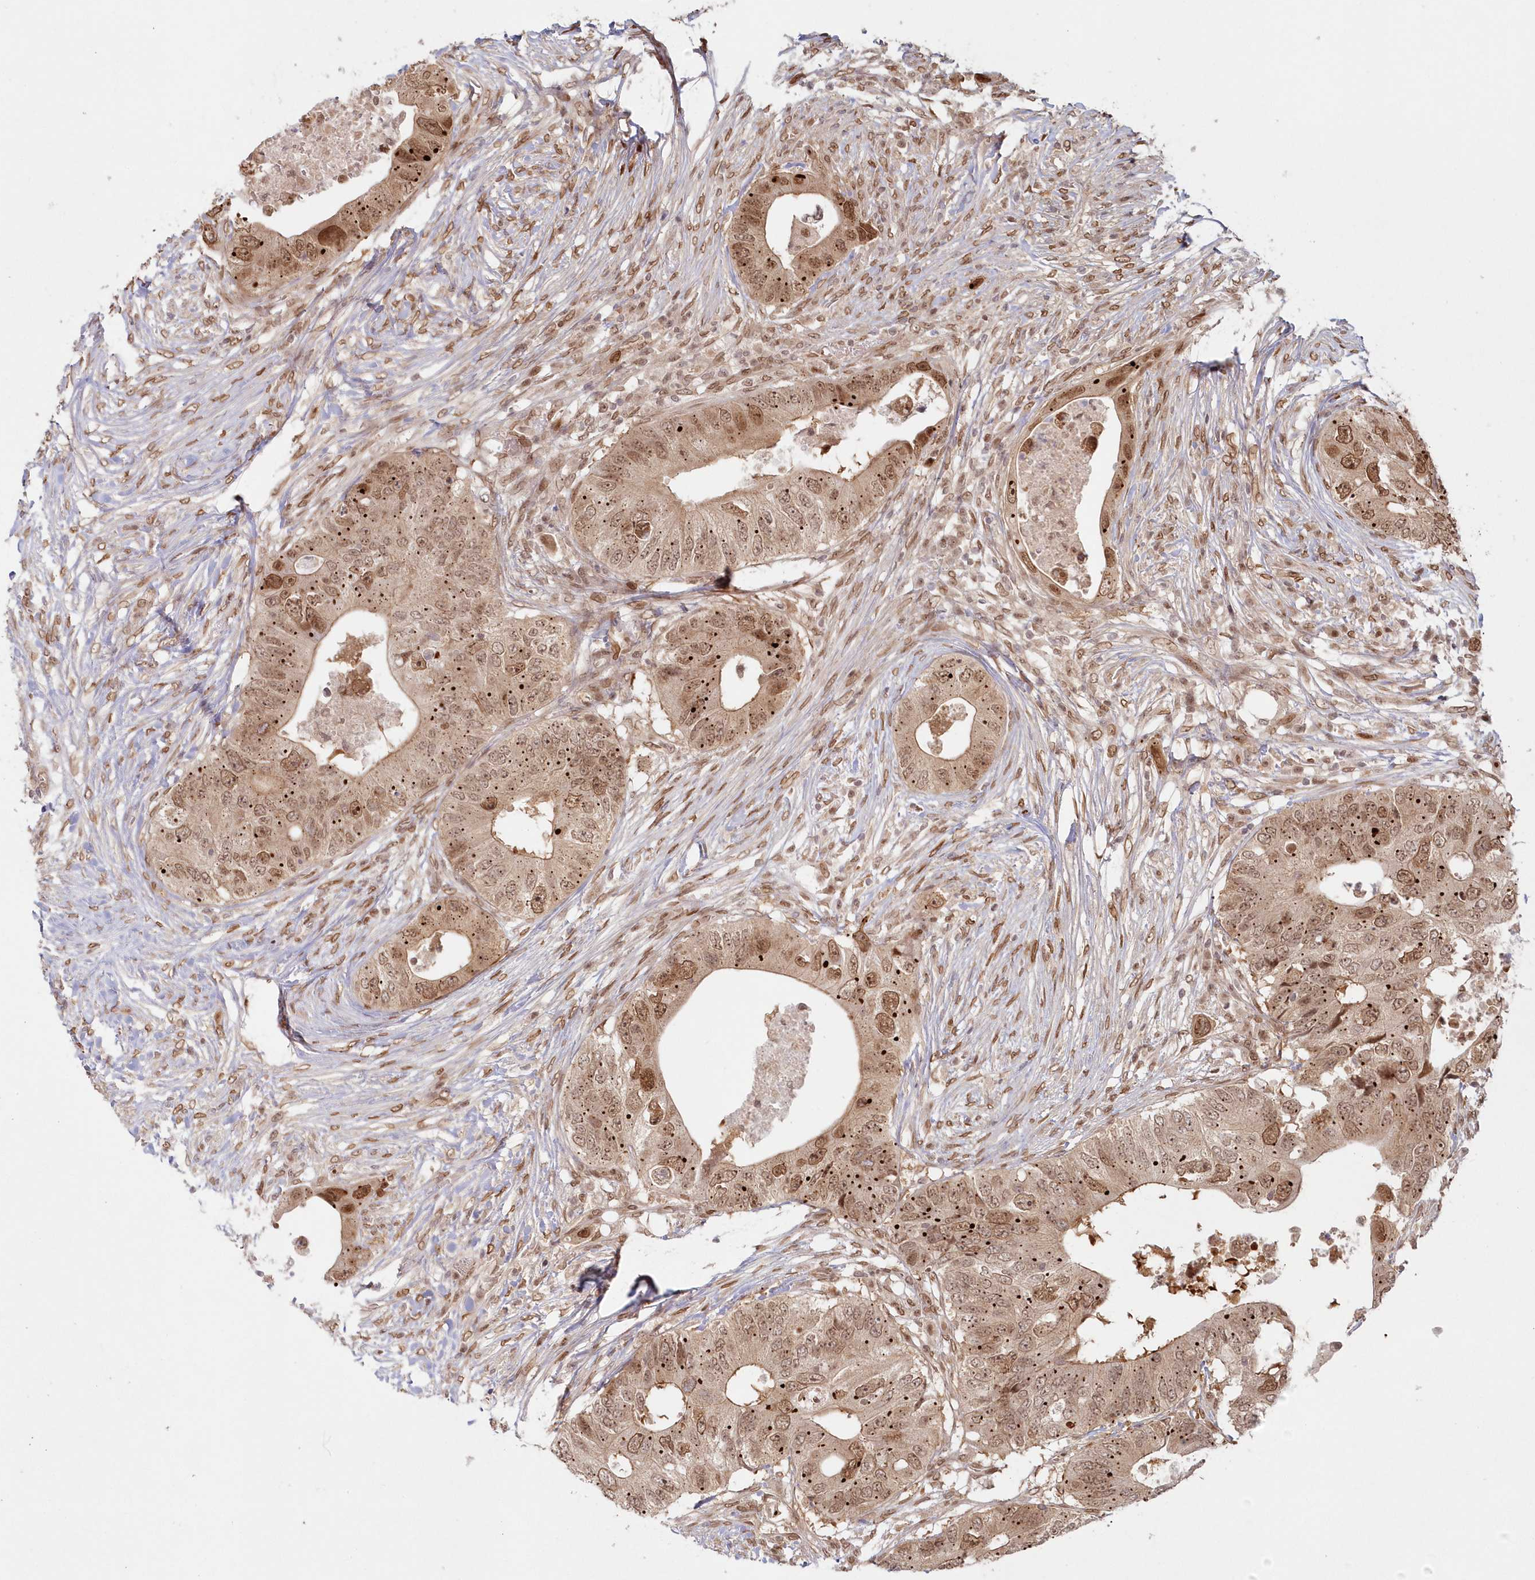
{"staining": {"intensity": "moderate", "quantity": ">75%", "location": "nuclear"}, "tissue": "colorectal cancer", "cell_type": "Tumor cells", "image_type": "cancer", "snomed": [{"axis": "morphology", "description": "Adenocarcinoma, NOS"}, {"axis": "topography", "description": "Colon"}], "caption": "High-power microscopy captured an immunohistochemistry image of colorectal adenocarcinoma, revealing moderate nuclear positivity in approximately >75% of tumor cells. (Stains: DAB (3,3'-diaminobenzidine) in brown, nuclei in blue, Microscopy: brightfield microscopy at high magnification).", "gene": "TOGARAM2", "patient": {"sex": "male", "age": 71}}